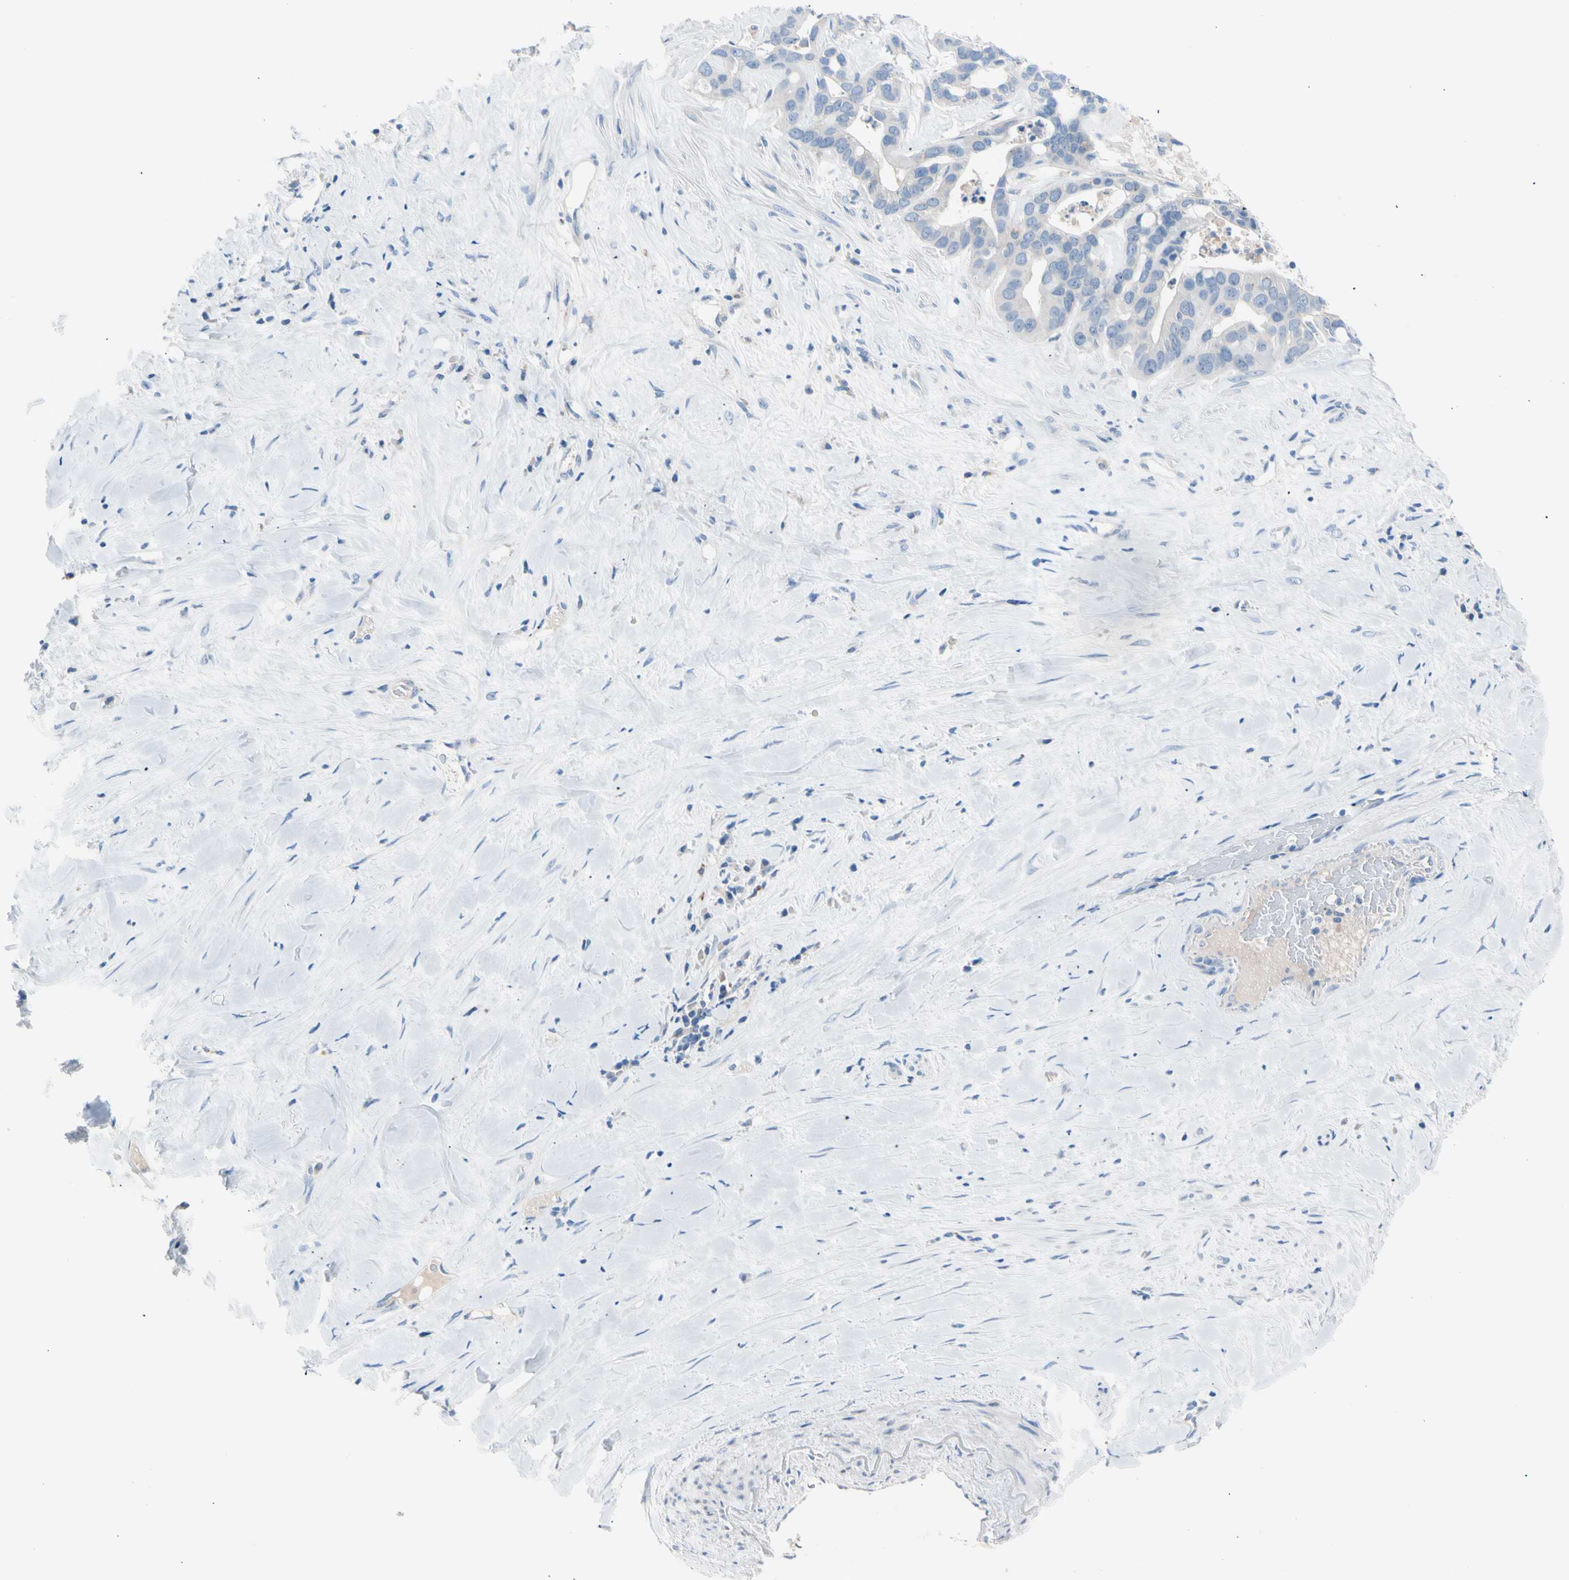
{"staining": {"intensity": "negative", "quantity": "none", "location": "none"}, "tissue": "liver cancer", "cell_type": "Tumor cells", "image_type": "cancer", "snomed": [{"axis": "morphology", "description": "Cholangiocarcinoma"}, {"axis": "topography", "description": "Liver"}], "caption": "Immunohistochemistry image of neoplastic tissue: liver cancer stained with DAB demonstrates no significant protein expression in tumor cells. (DAB immunohistochemistry (IHC) visualized using brightfield microscopy, high magnification).", "gene": "CASQ1", "patient": {"sex": "female", "age": 65}}